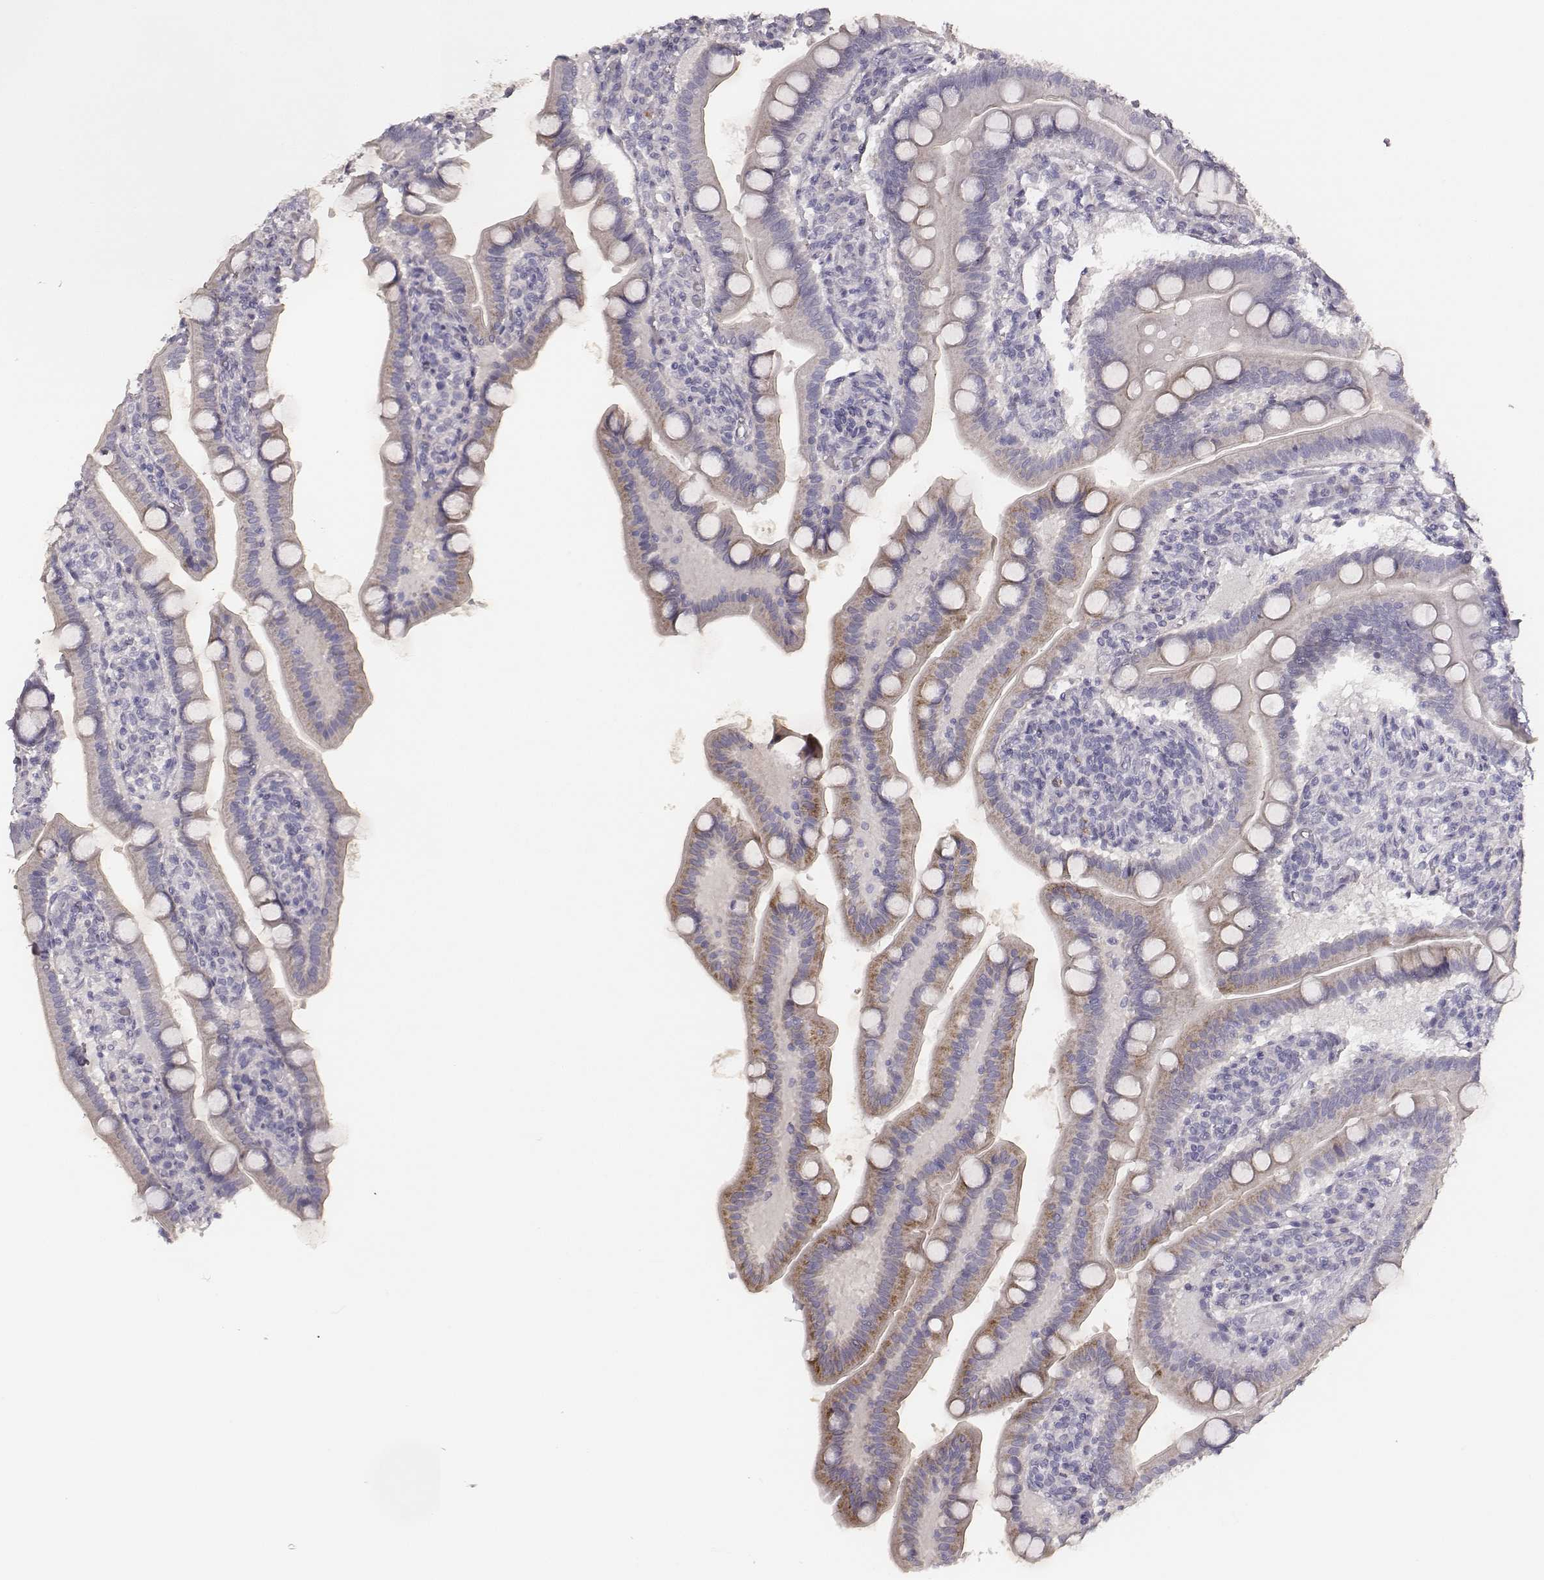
{"staining": {"intensity": "negative", "quantity": "none", "location": "none"}, "tissue": "small intestine", "cell_type": "Glandular cells", "image_type": "normal", "snomed": [{"axis": "morphology", "description": "Normal tissue, NOS"}, {"axis": "topography", "description": "Small intestine"}], "caption": "Glandular cells show no significant expression in unremarkable small intestine.", "gene": "MYH6", "patient": {"sex": "male", "age": 66}}